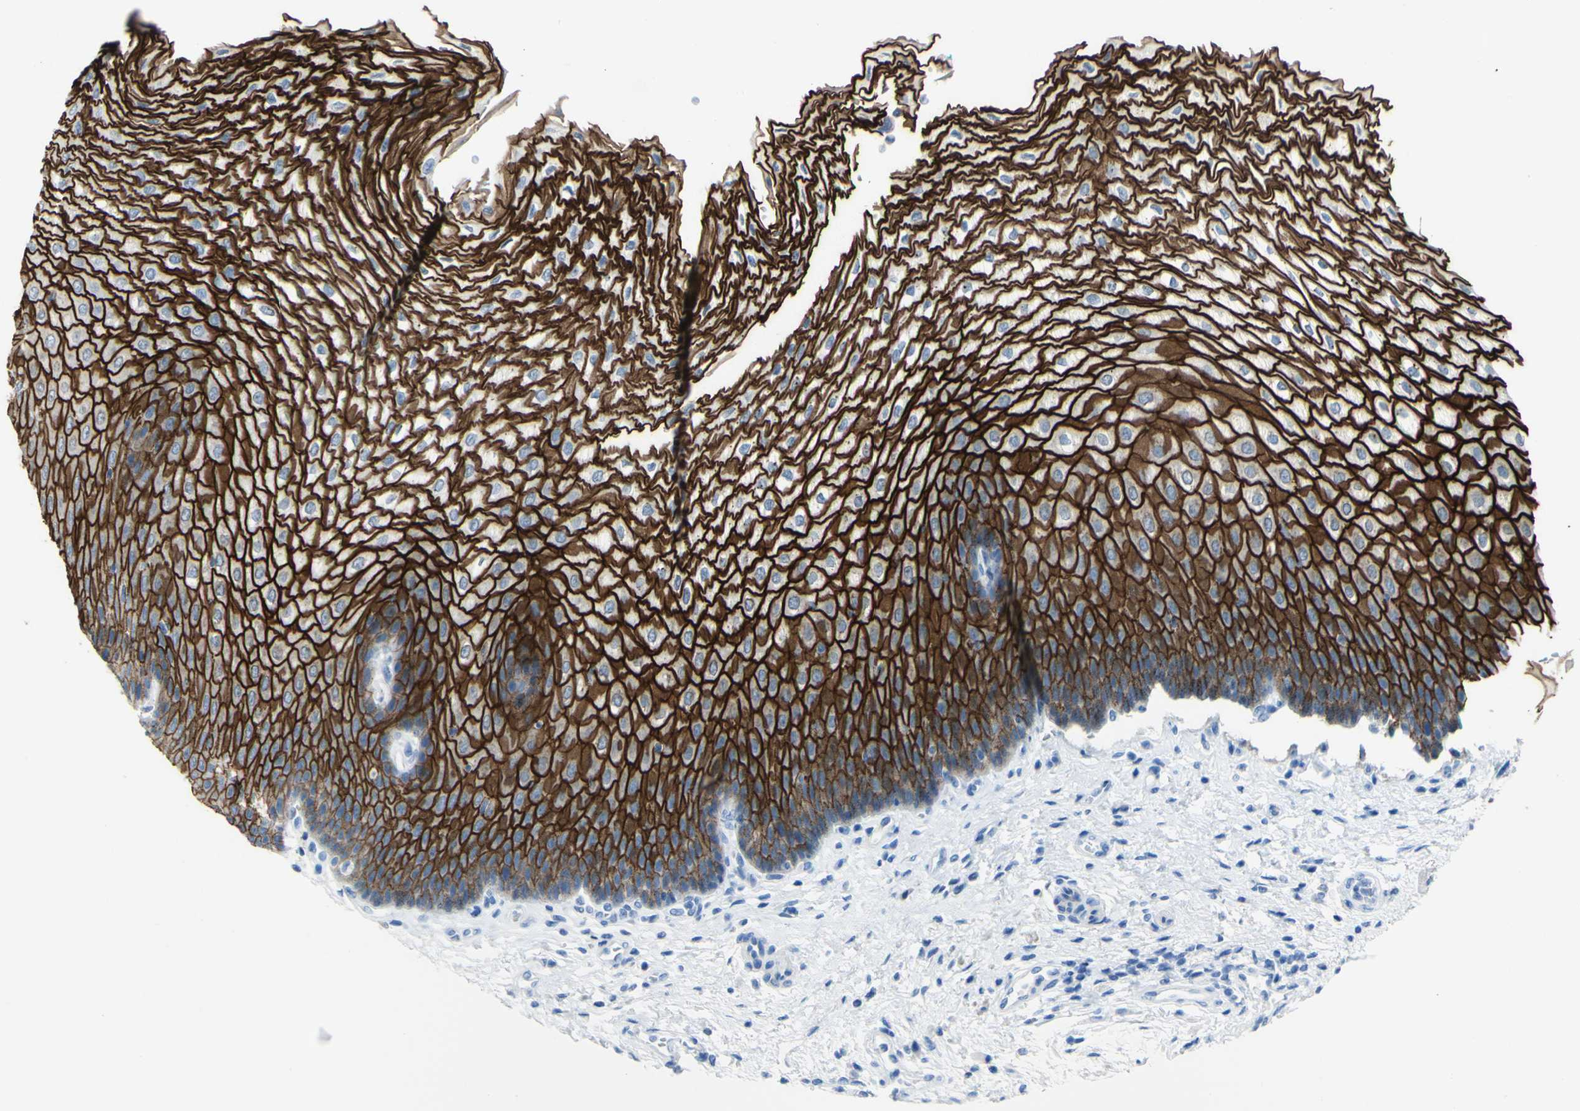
{"staining": {"intensity": "strong", "quantity": ">75%", "location": "cytoplasmic/membranous"}, "tissue": "esophagus", "cell_type": "Squamous epithelial cells", "image_type": "normal", "snomed": [{"axis": "morphology", "description": "Normal tissue, NOS"}, {"axis": "topography", "description": "Esophagus"}], "caption": "Strong cytoplasmic/membranous staining is identified in about >75% of squamous epithelial cells in benign esophagus. The staining is performed using DAB brown chromogen to label protein expression. The nuclei are counter-stained blue using hematoxylin.", "gene": "DSC2", "patient": {"sex": "male", "age": 54}}